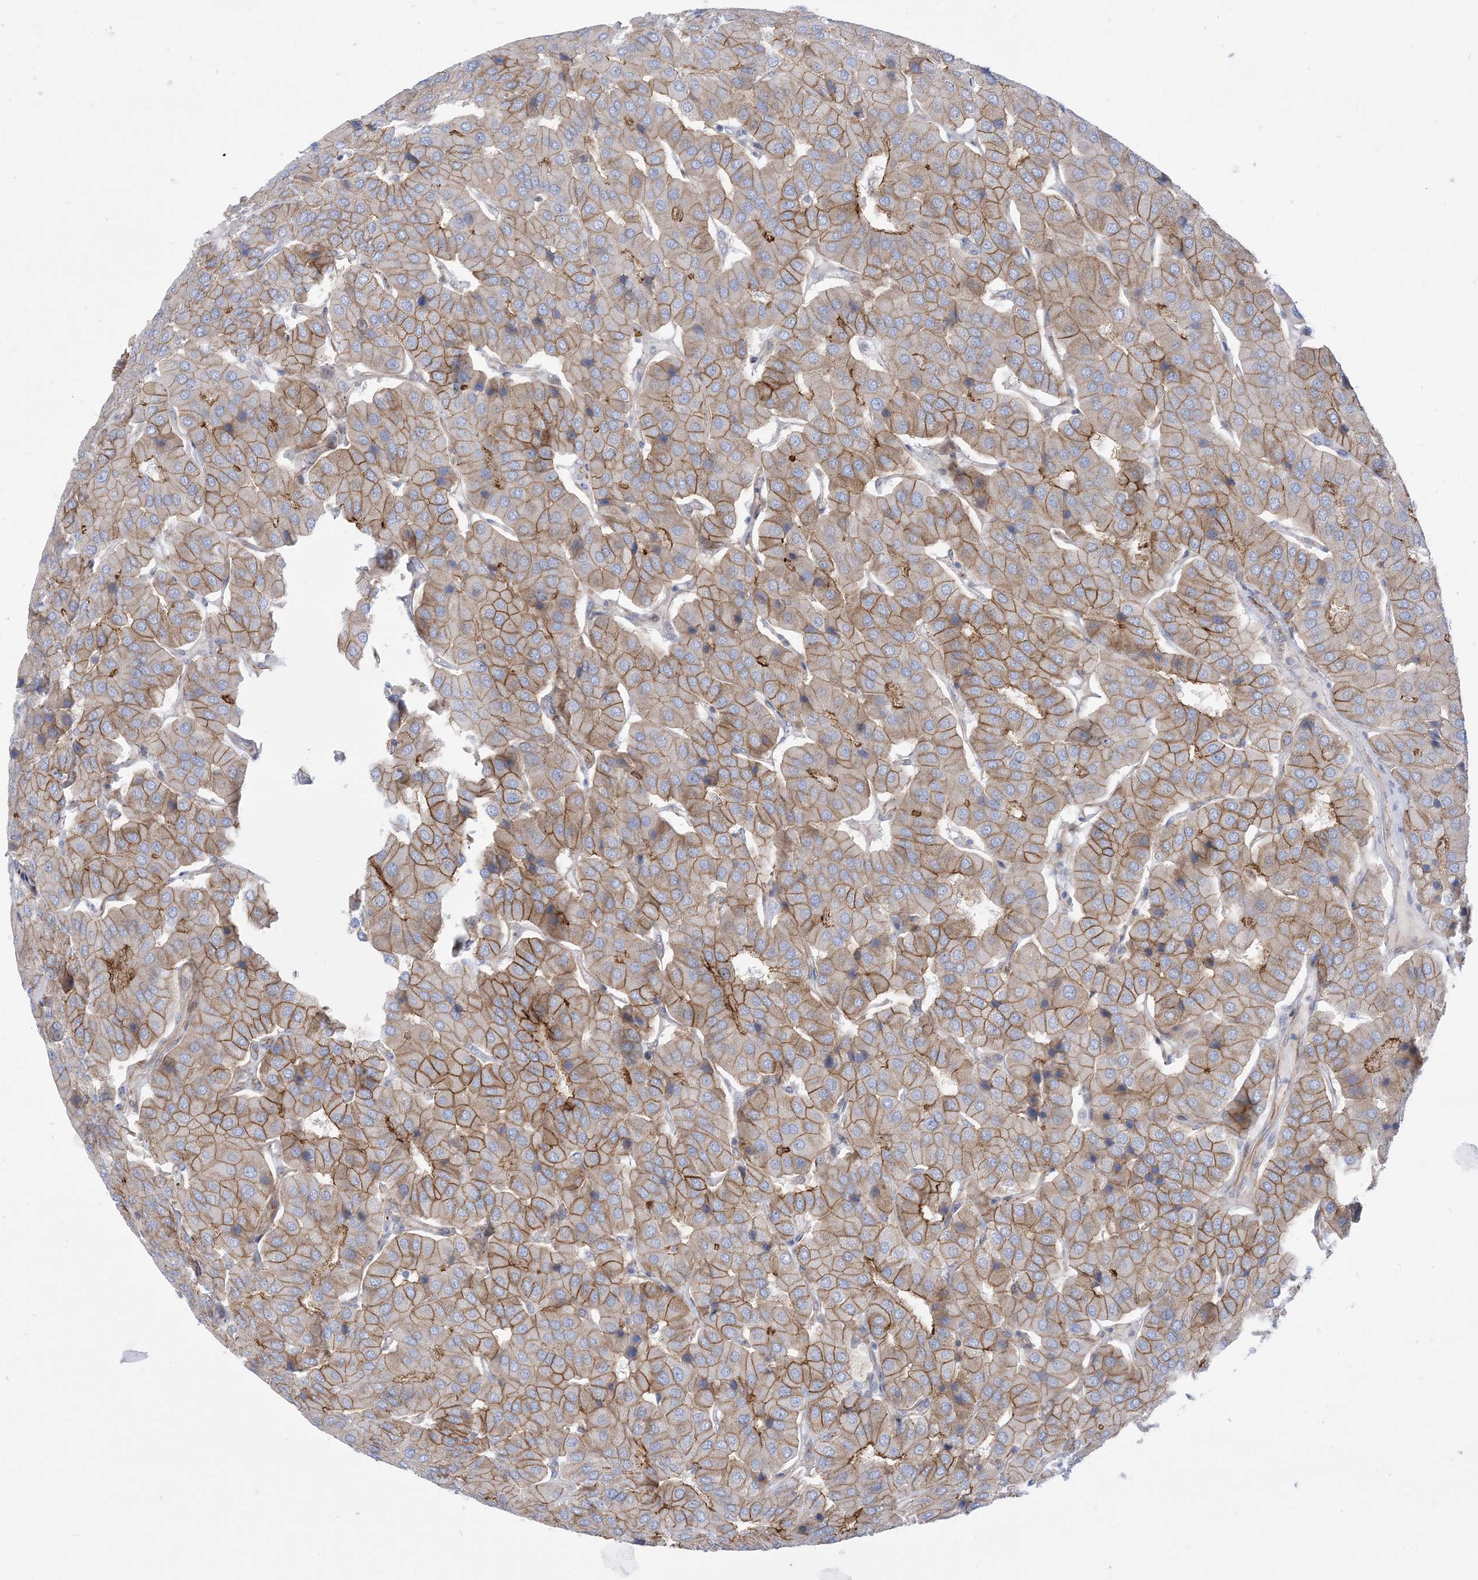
{"staining": {"intensity": "moderate", "quantity": ">75%", "location": "cytoplasmic/membranous"}, "tissue": "parathyroid gland", "cell_type": "Glandular cells", "image_type": "normal", "snomed": [{"axis": "morphology", "description": "Normal tissue, NOS"}, {"axis": "morphology", "description": "Adenoma, NOS"}, {"axis": "topography", "description": "Parathyroid gland"}], "caption": "Brown immunohistochemical staining in normal parathyroid gland demonstrates moderate cytoplasmic/membranous expression in approximately >75% of glandular cells. (brown staining indicates protein expression, while blue staining denotes nuclei).", "gene": "MARS2", "patient": {"sex": "female", "age": 86}}